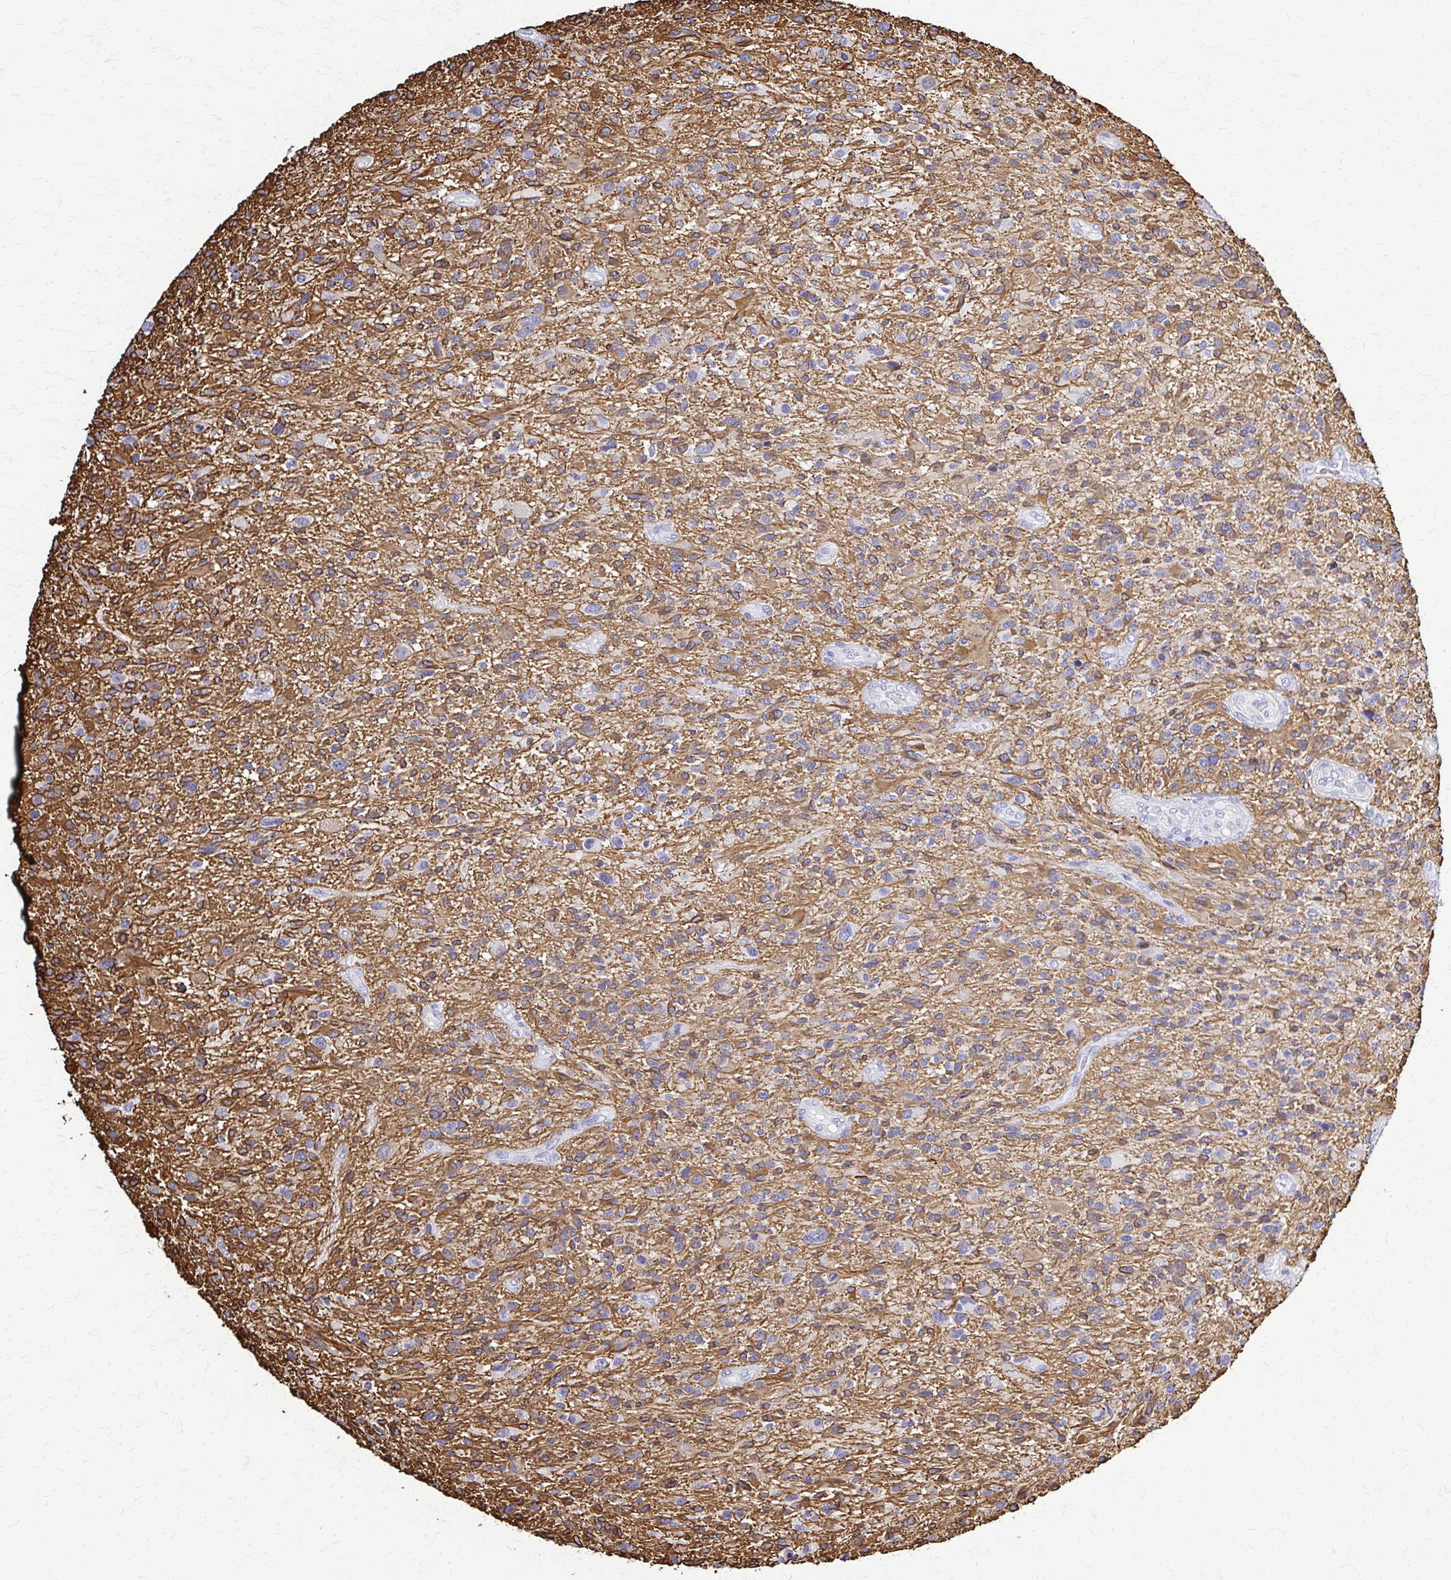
{"staining": {"intensity": "moderate", "quantity": "25%-75%", "location": "cytoplasmic/membranous"}, "tissue": "glioma", "cell_type": "Tumor cells", "image_type": "cancer", "snomed": [{"axis": "morphology", "description": "Glioma, malignant, High grade"}, {"axis": "topography", "description": "Brain"}], "caption": "A high-resolution photomicrograph shows immunohistochemistry staining of malignant glioma (high-grade), which demonstrates moderate cytoplasmic/membranous expression in approximately 25%-75% of tumor cells.", "gene": "GFAP", "patient": {"sex": "male", "age": 47}}